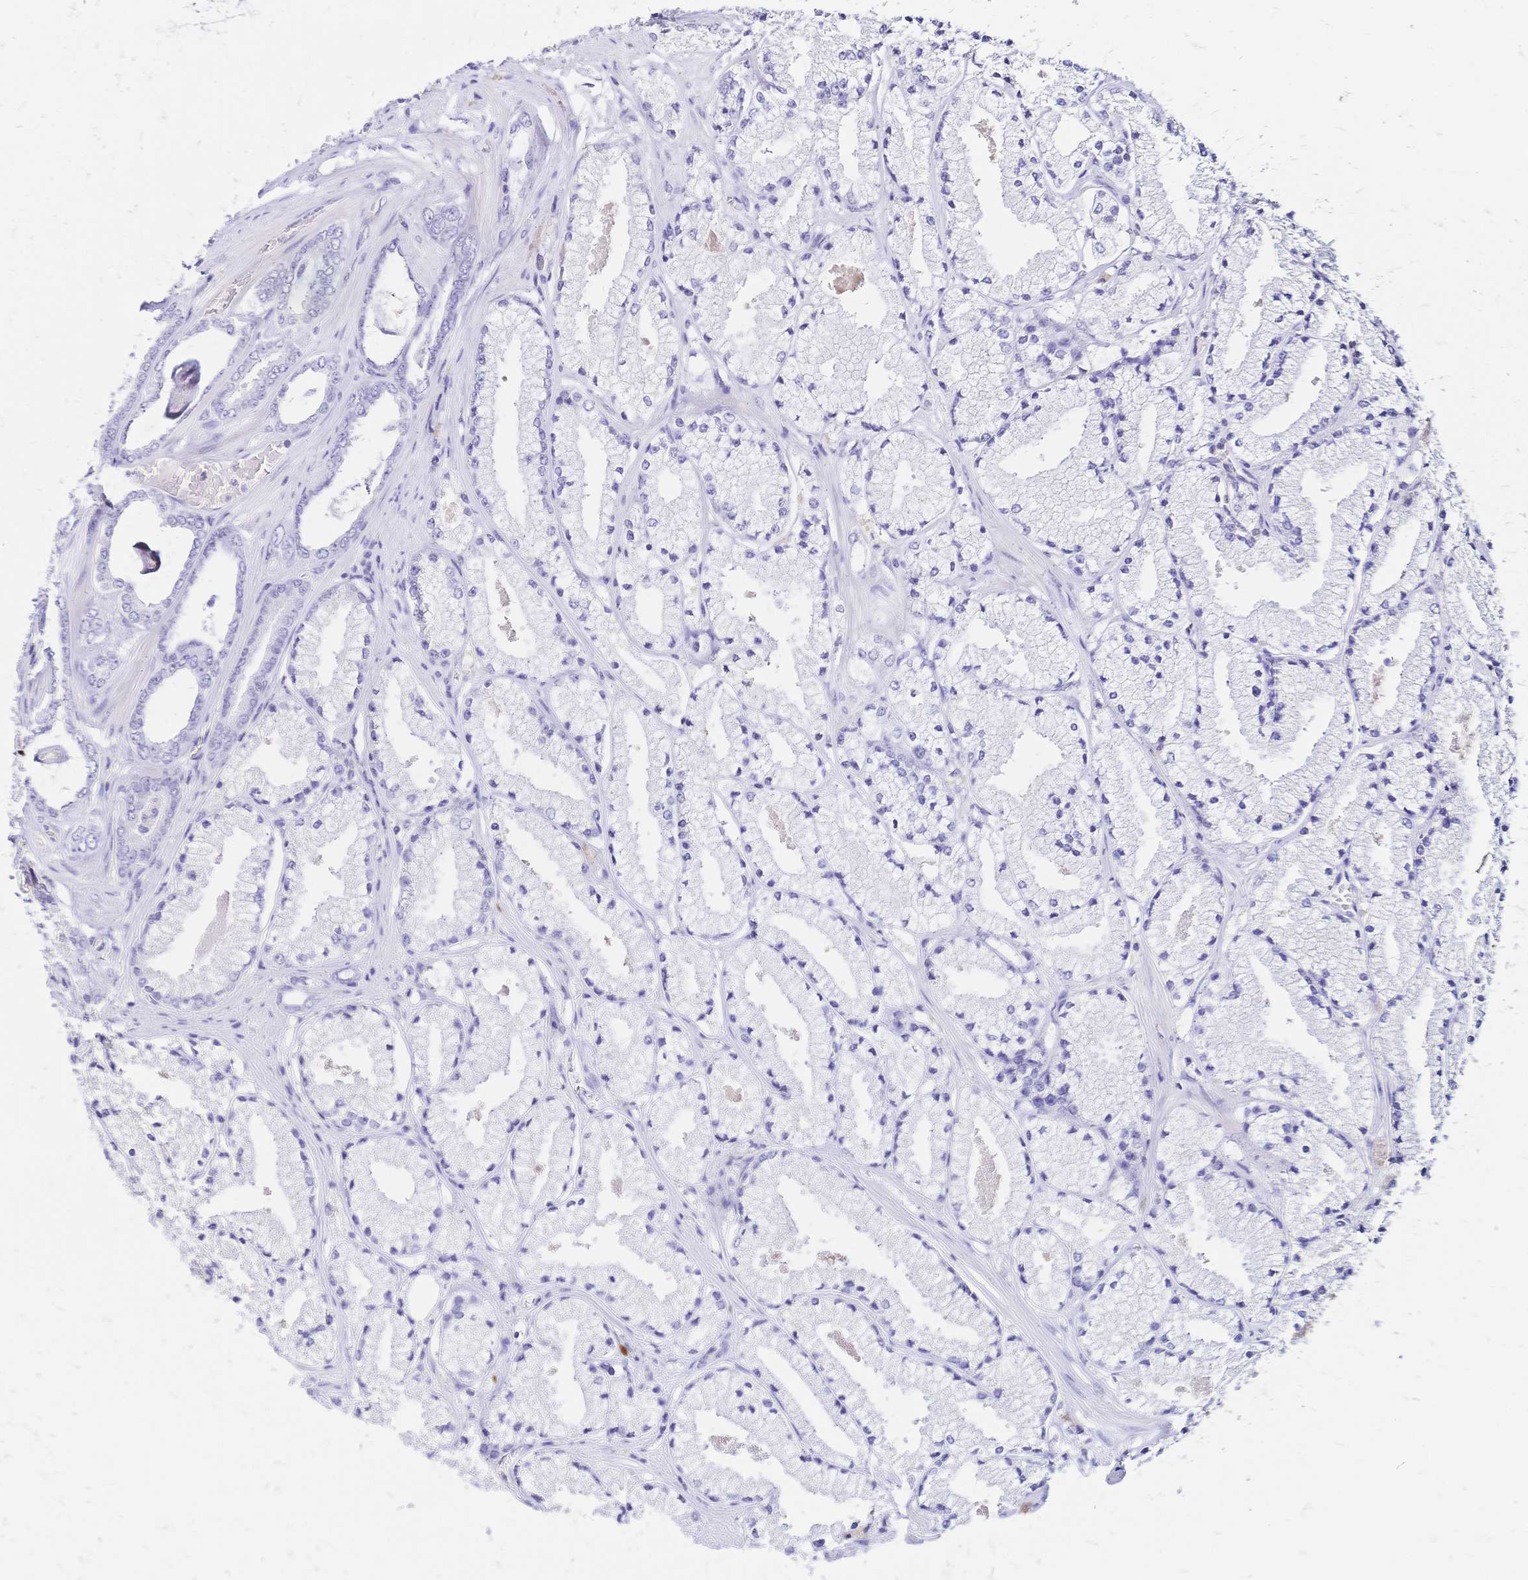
{"staining": {"intensity": "negative", "quantity": "none", "location": "none"}, "tissue": "prostate cancer", "cell_type": "Tumor cells", "image_type": "cancer", "snomed": [{"axis": "morphology", "description": "Adenocarcinoma, High grade"}, {"axis": "topography", "description": "Prostate"}], "caption": "The histopathology image demonstrates no staining of tumor cells in prostate cancer (high-grade adenocarcinoma). The staining is performed using DAB brown chromogen with nuclei counter-stained in using hematoxylin.", "gene": "IL2RA", "patient": {"sex": "male", "age": 63}}